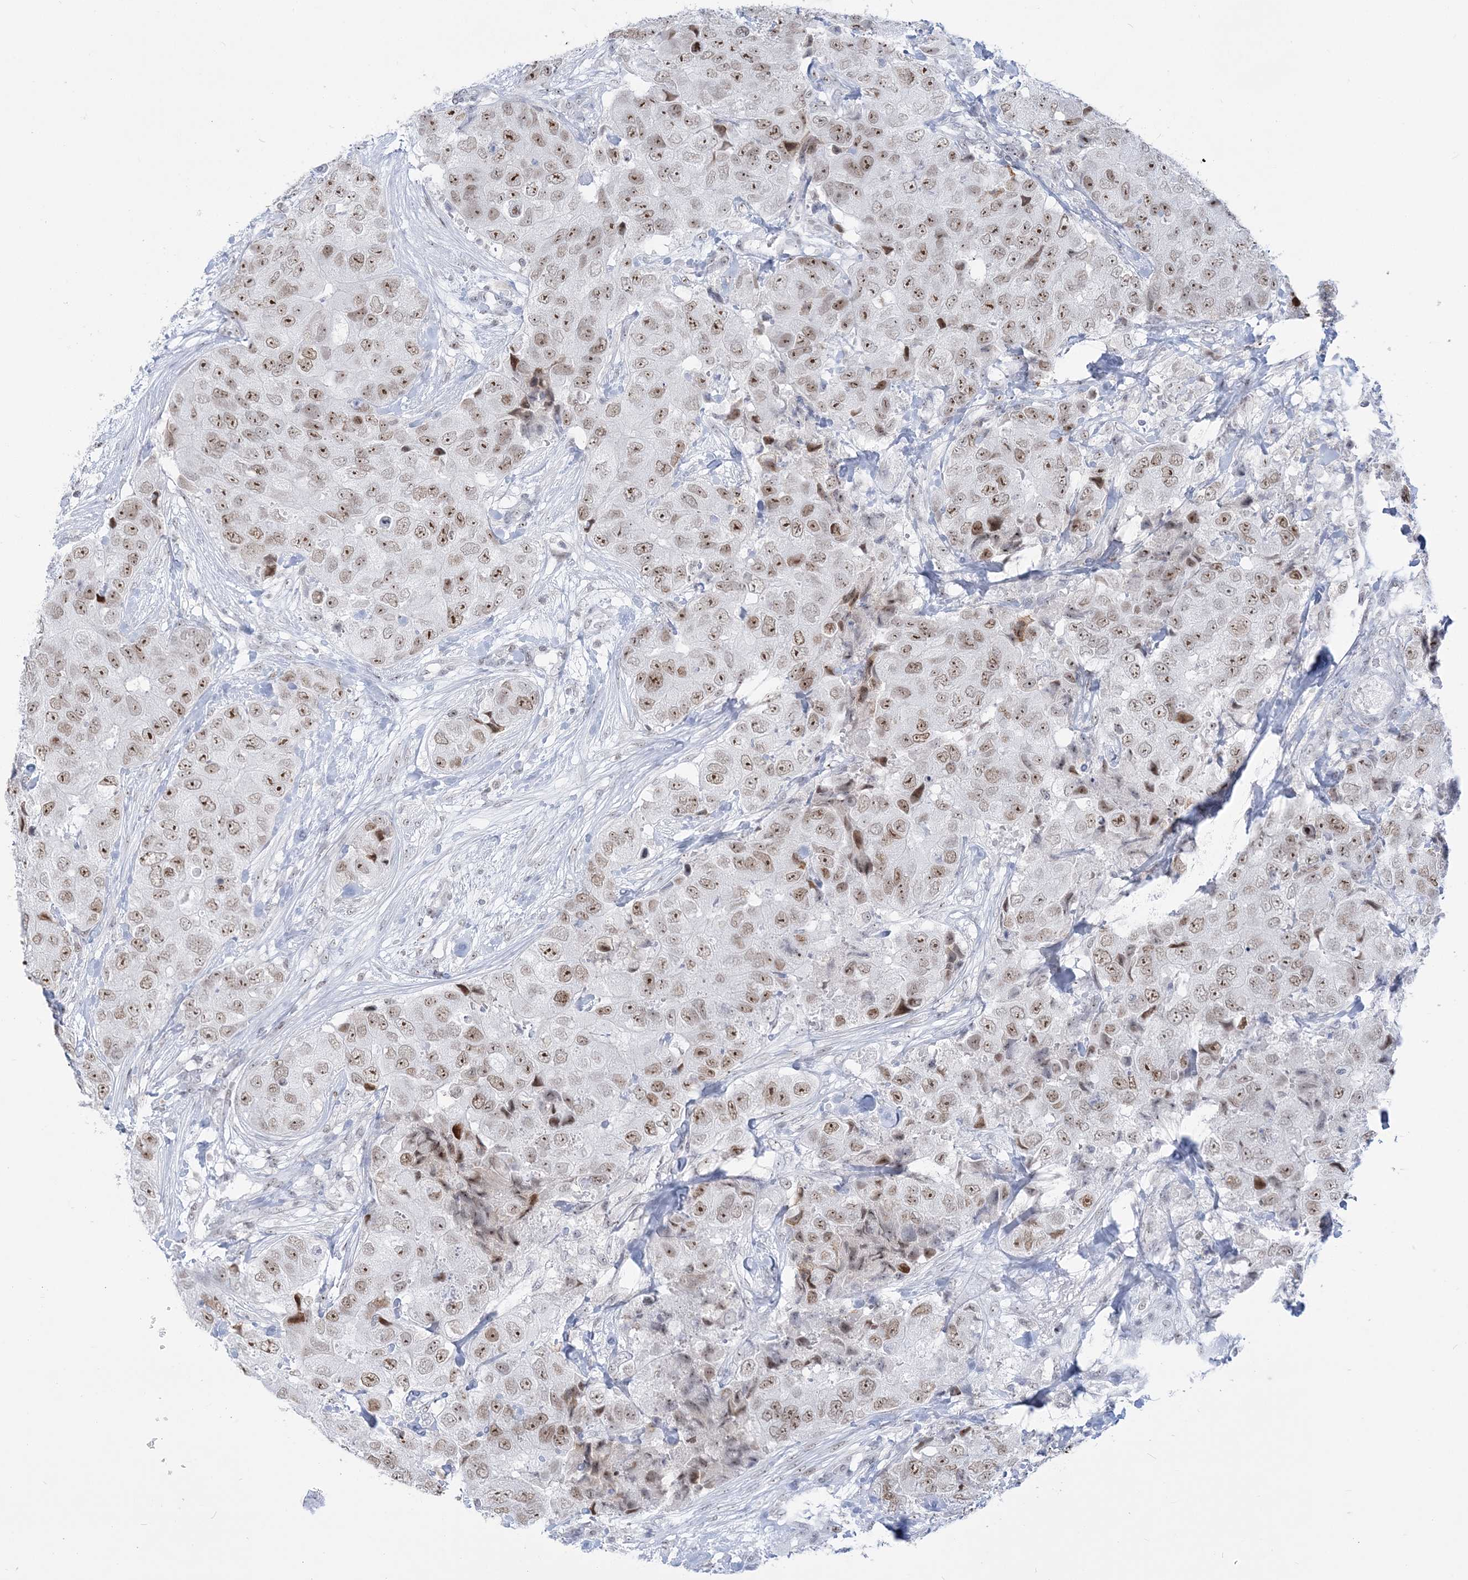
{"staining": {"intensity": "moderate", "quantity": ">75%", "location": "nuclear"}, "tissue": "breast cancer", "cell_type": "Tumor cells", "image_type": "cancer", "snomed": [{"axis": "morphology", "description": "Duct carcinoma"}, {"axis": "topography", "description": "Breast"}], "caption": "An IHC micrograph of tumor tissue is shown. Protein staining in brown shows moderate nuclear positivity in breast cancer (infiltrating ductal carcinoma) within tumor cells.", "gene": "DDX21", "patient": {"sex": "female", "age": 62}}